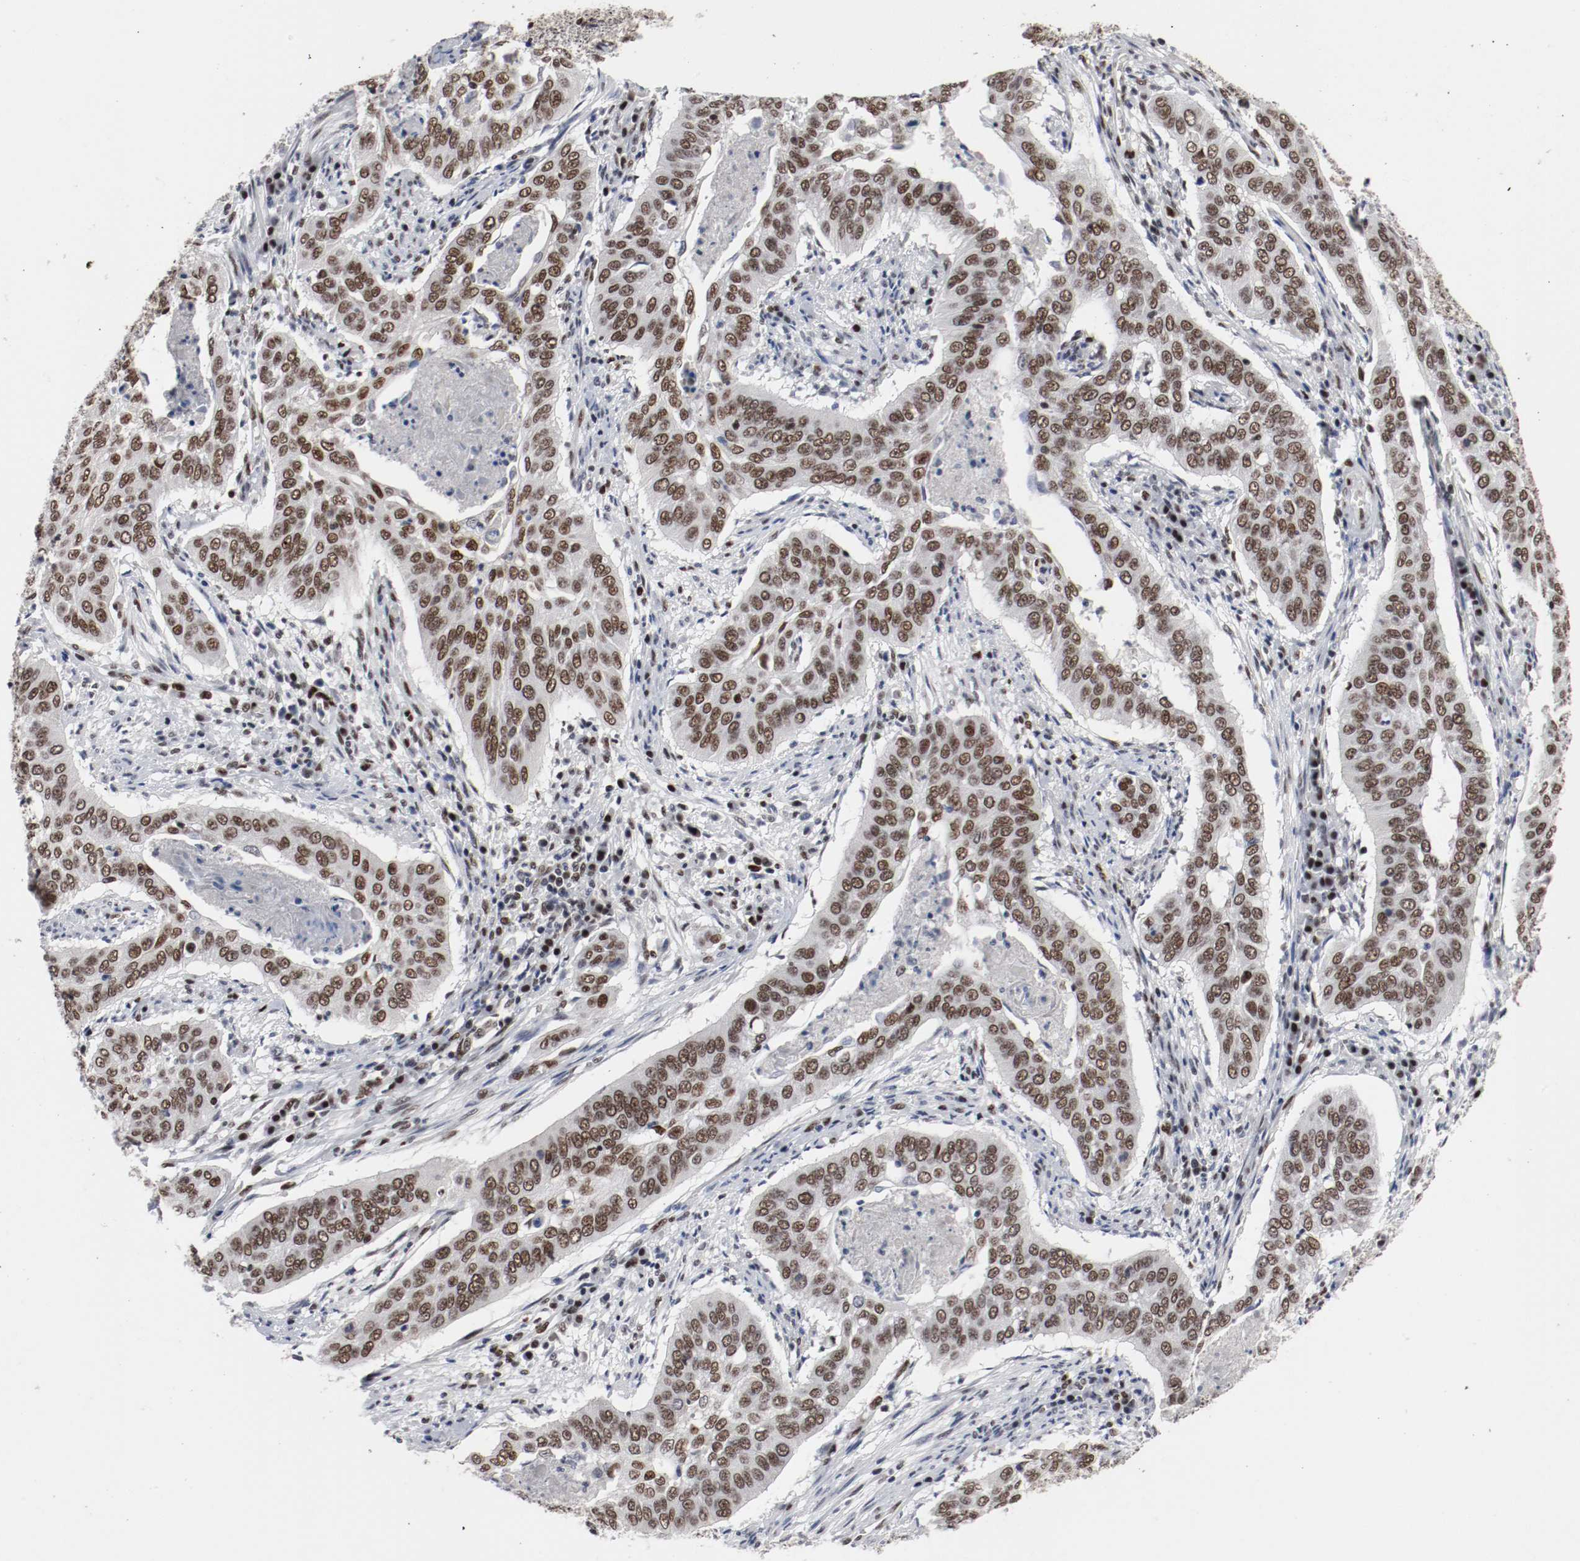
{"staining": {"intensity": "strong", "quantity": ">75%", "location": "nuclear"}, "tissue": "cervical cancer", "cell_type": "Tumor cells", "image_type": "cancer", "snomed": [{"axis": "morphology", "description": "Squamous cell carcinoma, NOS"}, {"axis": "topography", "description": "Cervix"}], "caption": "The image exhibits a brown stain indicating the presence of a protein in the nuclear of tumor cells in cervical squamous cell carcinoma. The protein of interest is stained brown, and the nuclei are stained in blue (DAB (3,3'-diaminobenzidine) IHC with brightfield microscopy, high magnification).", "gene": "MEF2D", "patient": {"sex": "female", "age": 39}}